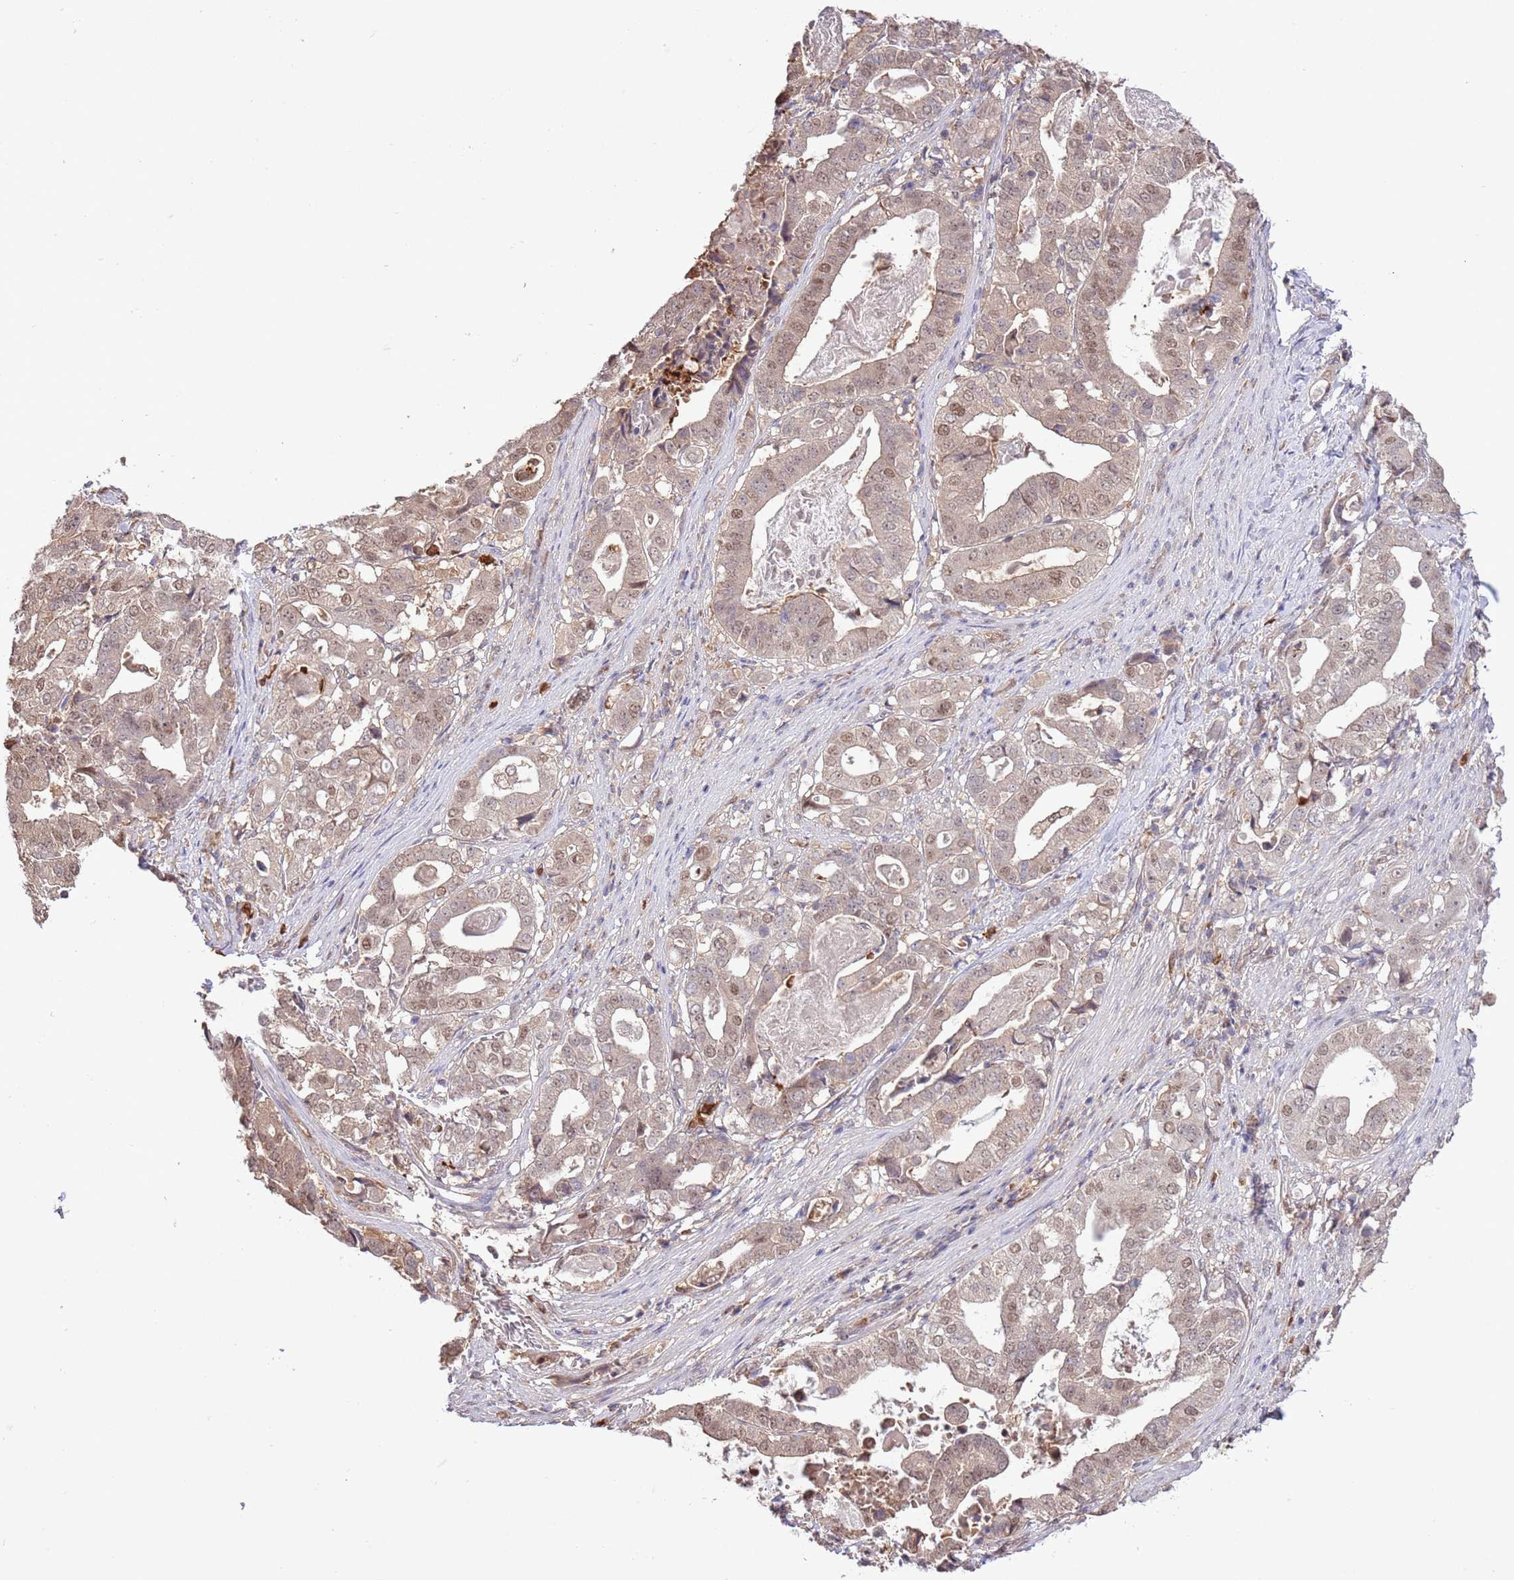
{"staining": {"intensity": "weak", "quantity": ">75%", "location": "nuclear"}, "tissue": "stomach cancer", "cell_type": "Tumor cells", "image_type": "cancer", "snomed": [{"axis": "morphology", "description": "Adenocarcinoma, NOS"}, {"axis": "topography", "description": "Stomach"}], "caption": "There is low levels of weak nuclear expression in tumor cells of stomach adenocarcinoma, as demonstrated by immunohistochemical staining (brown color).", "gene": "AMIGO1", "patient": {"sex": "male", "age": 48}}